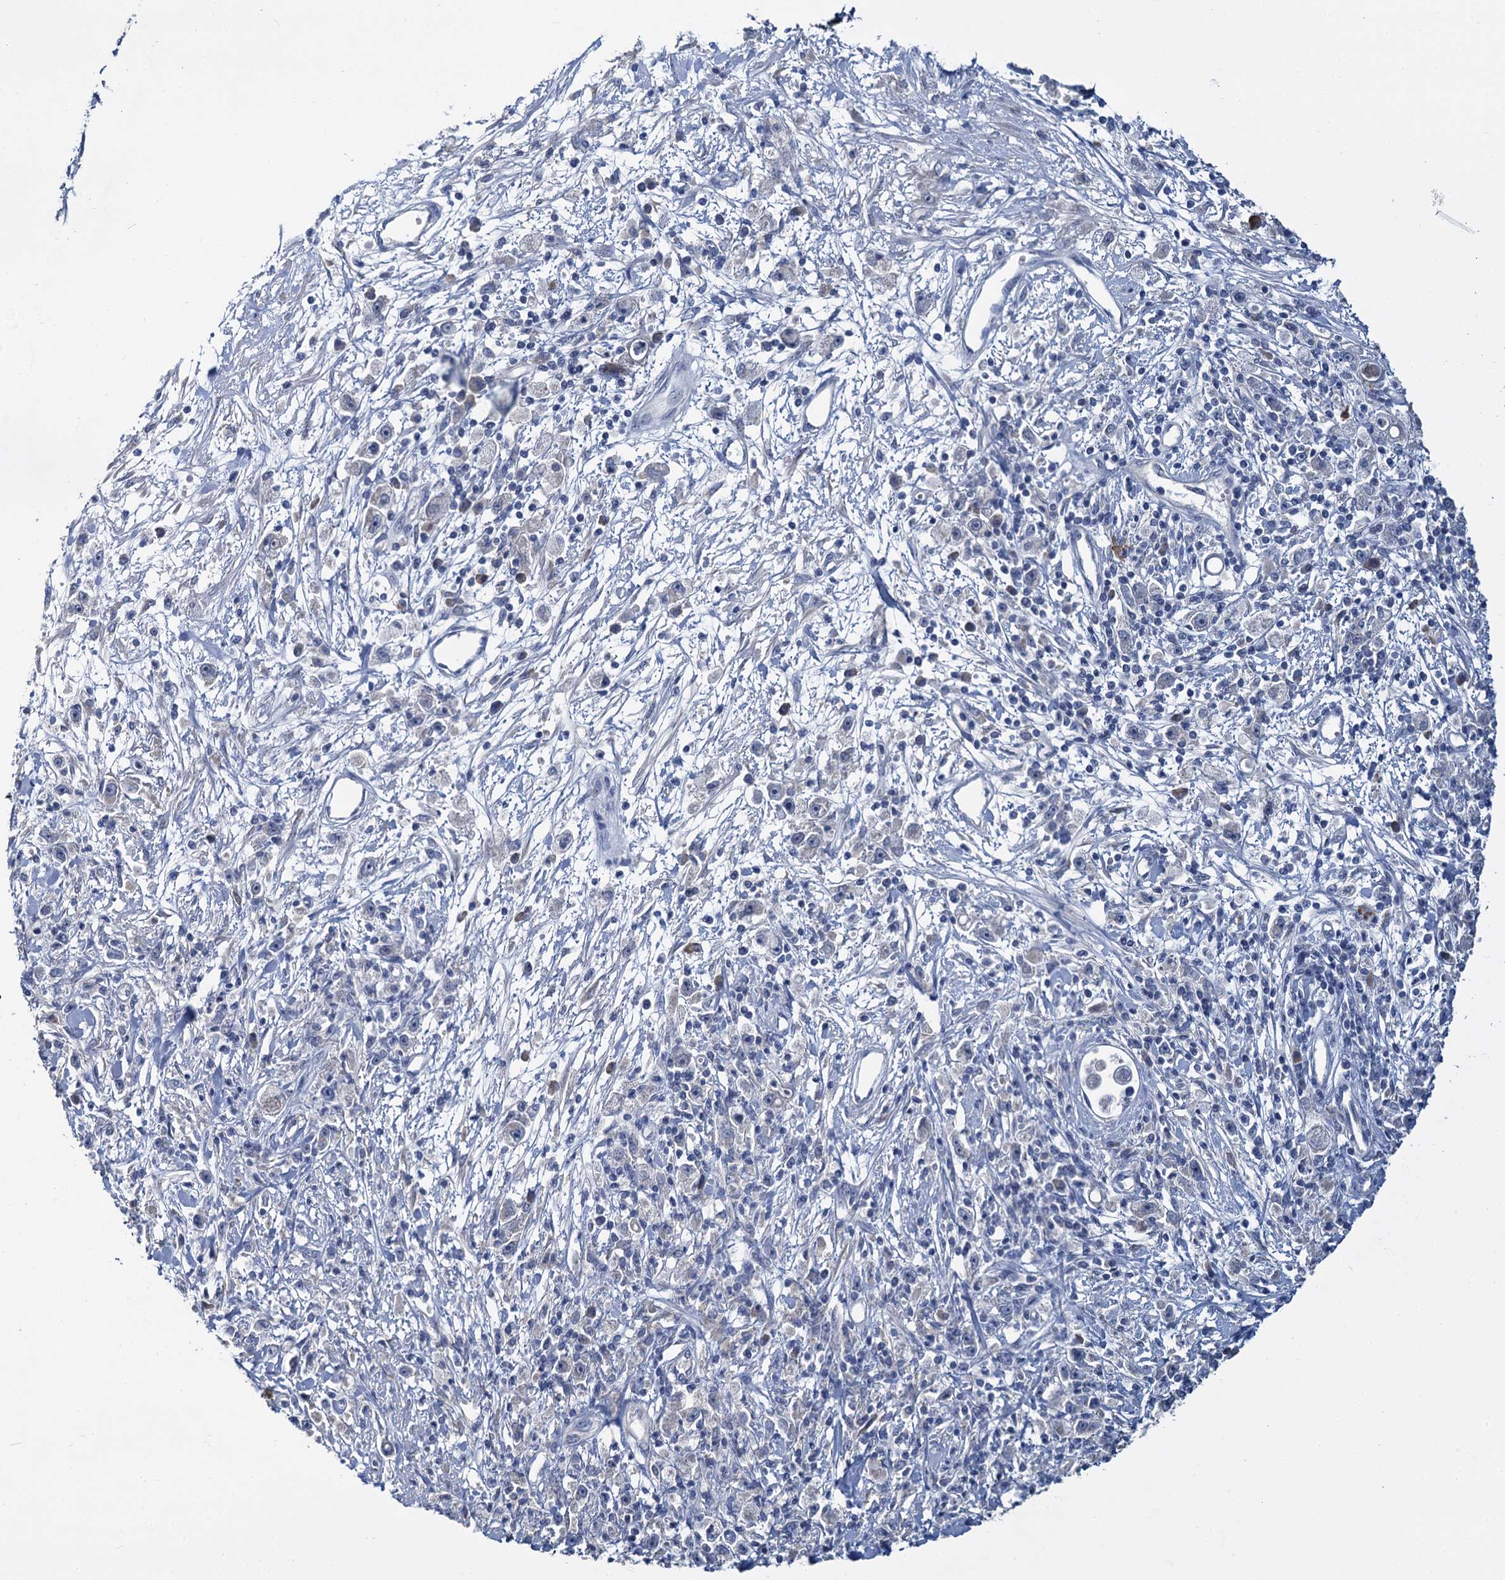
{"staining": {"intensity": "negative", "quantity": "none", "location": "none"}, "tissue": "stomach cancer", "cell_type": "Tumor cells", "image_type": "cancer", "snomed": [{"axis": "morphology", "description": "Adenocarcinoma, NOS"}, {"axis": "topography", "description": "Stomach"}], "caption": "Immunohistochemistry (IHC) of adenocarcinoma (stomach) reveals no staining in tumor cells. Nuclei are stained in blue.", "gene": "ANKRD42", "patient": {"sex": "female", "age": 59}}